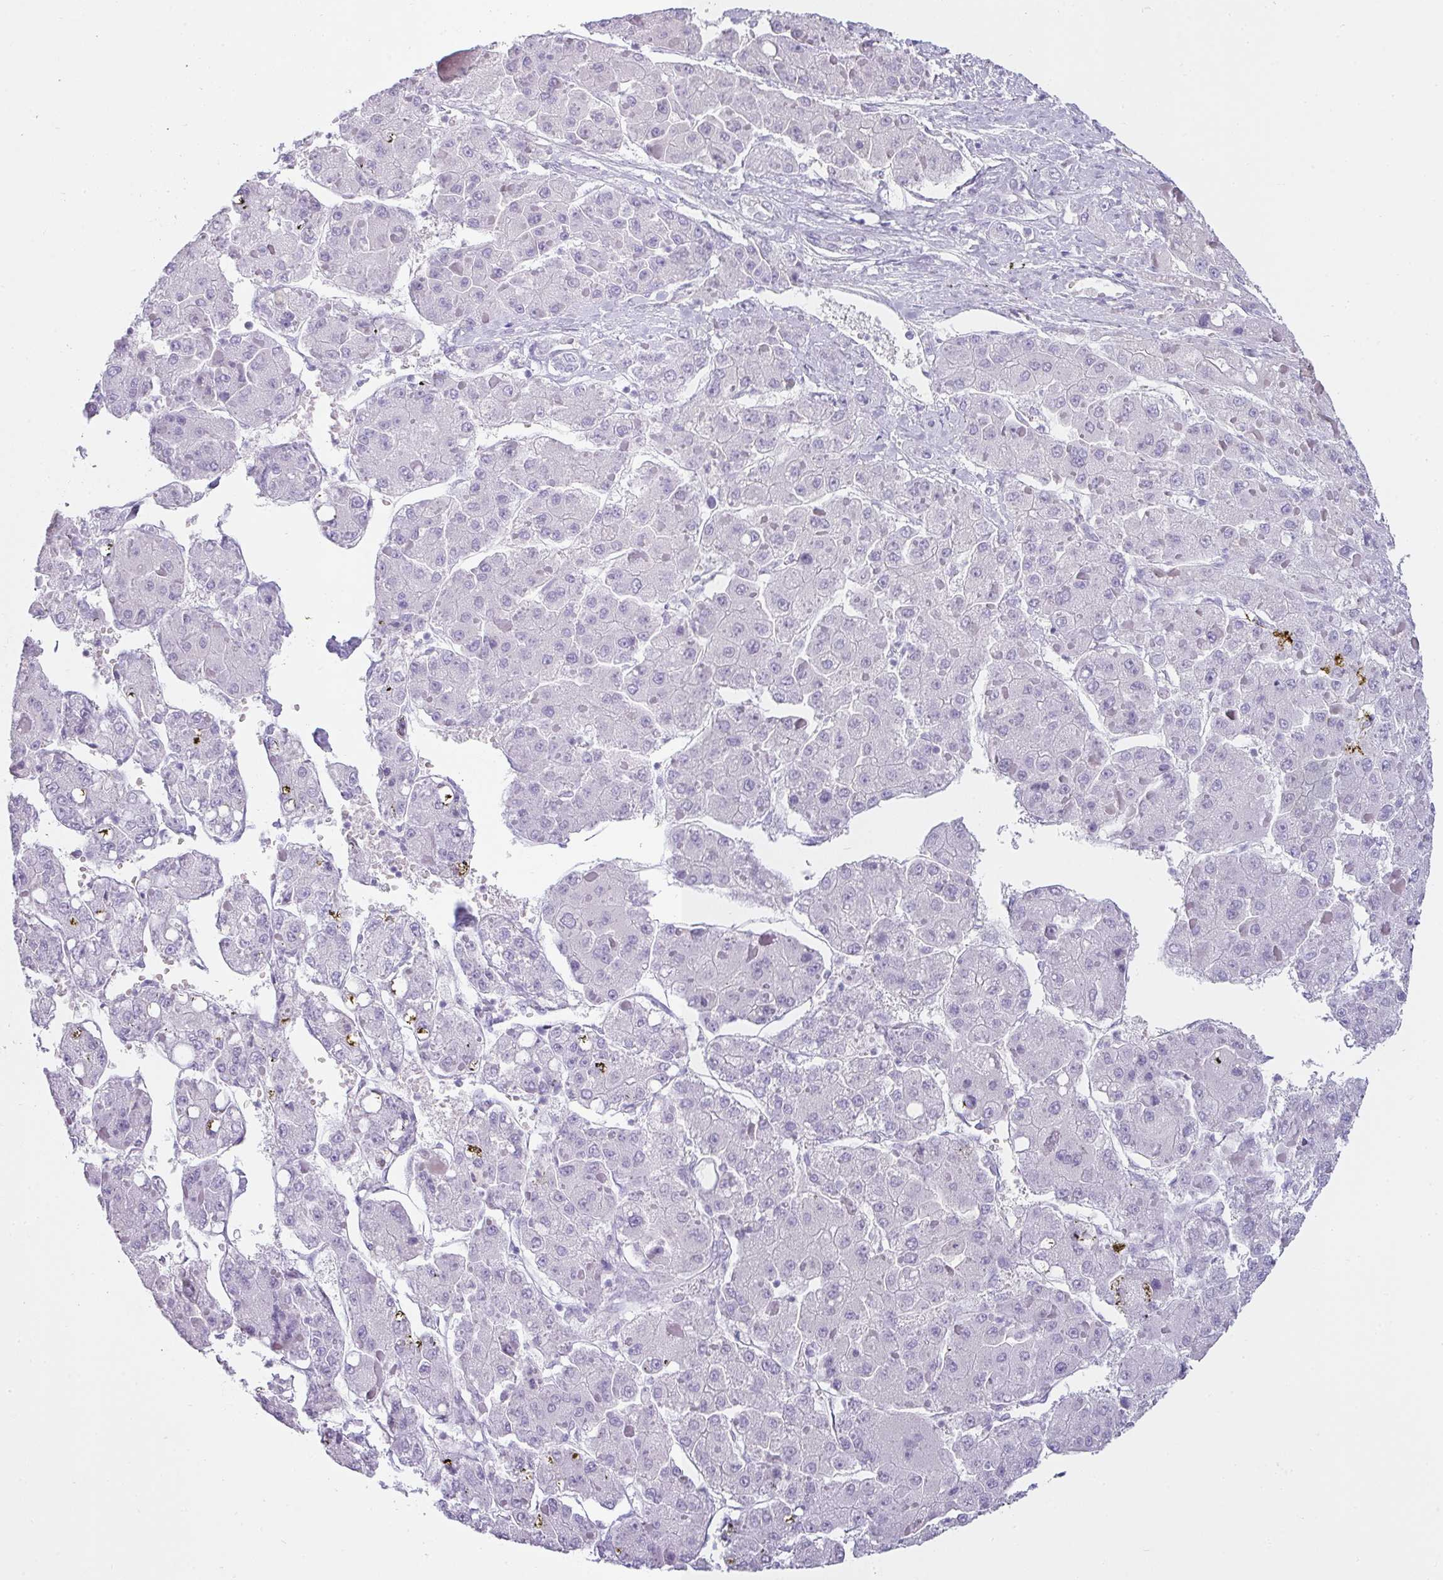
{"staining": {"intensity": "negative", "quantity": "none", "location": "none"}, "tissue": "liver cancer", "cell_type": "Tumor cells", "image_type": "cancer", "snomed": [{"axis": "morphology", "description": "Carcinoma, Hepatocellular, NOS"}, {"axis": "topography", "description": "Liver"}], "caption": "DAB (3,3'-diaminobenzidine) immunohistochemical staining of liver cancer (hepatocellular carcinoma) demonstrates no significant staining in tumor cells.", "gene": "VCY1B", "patient": {"sex": "female", "age": 73}}